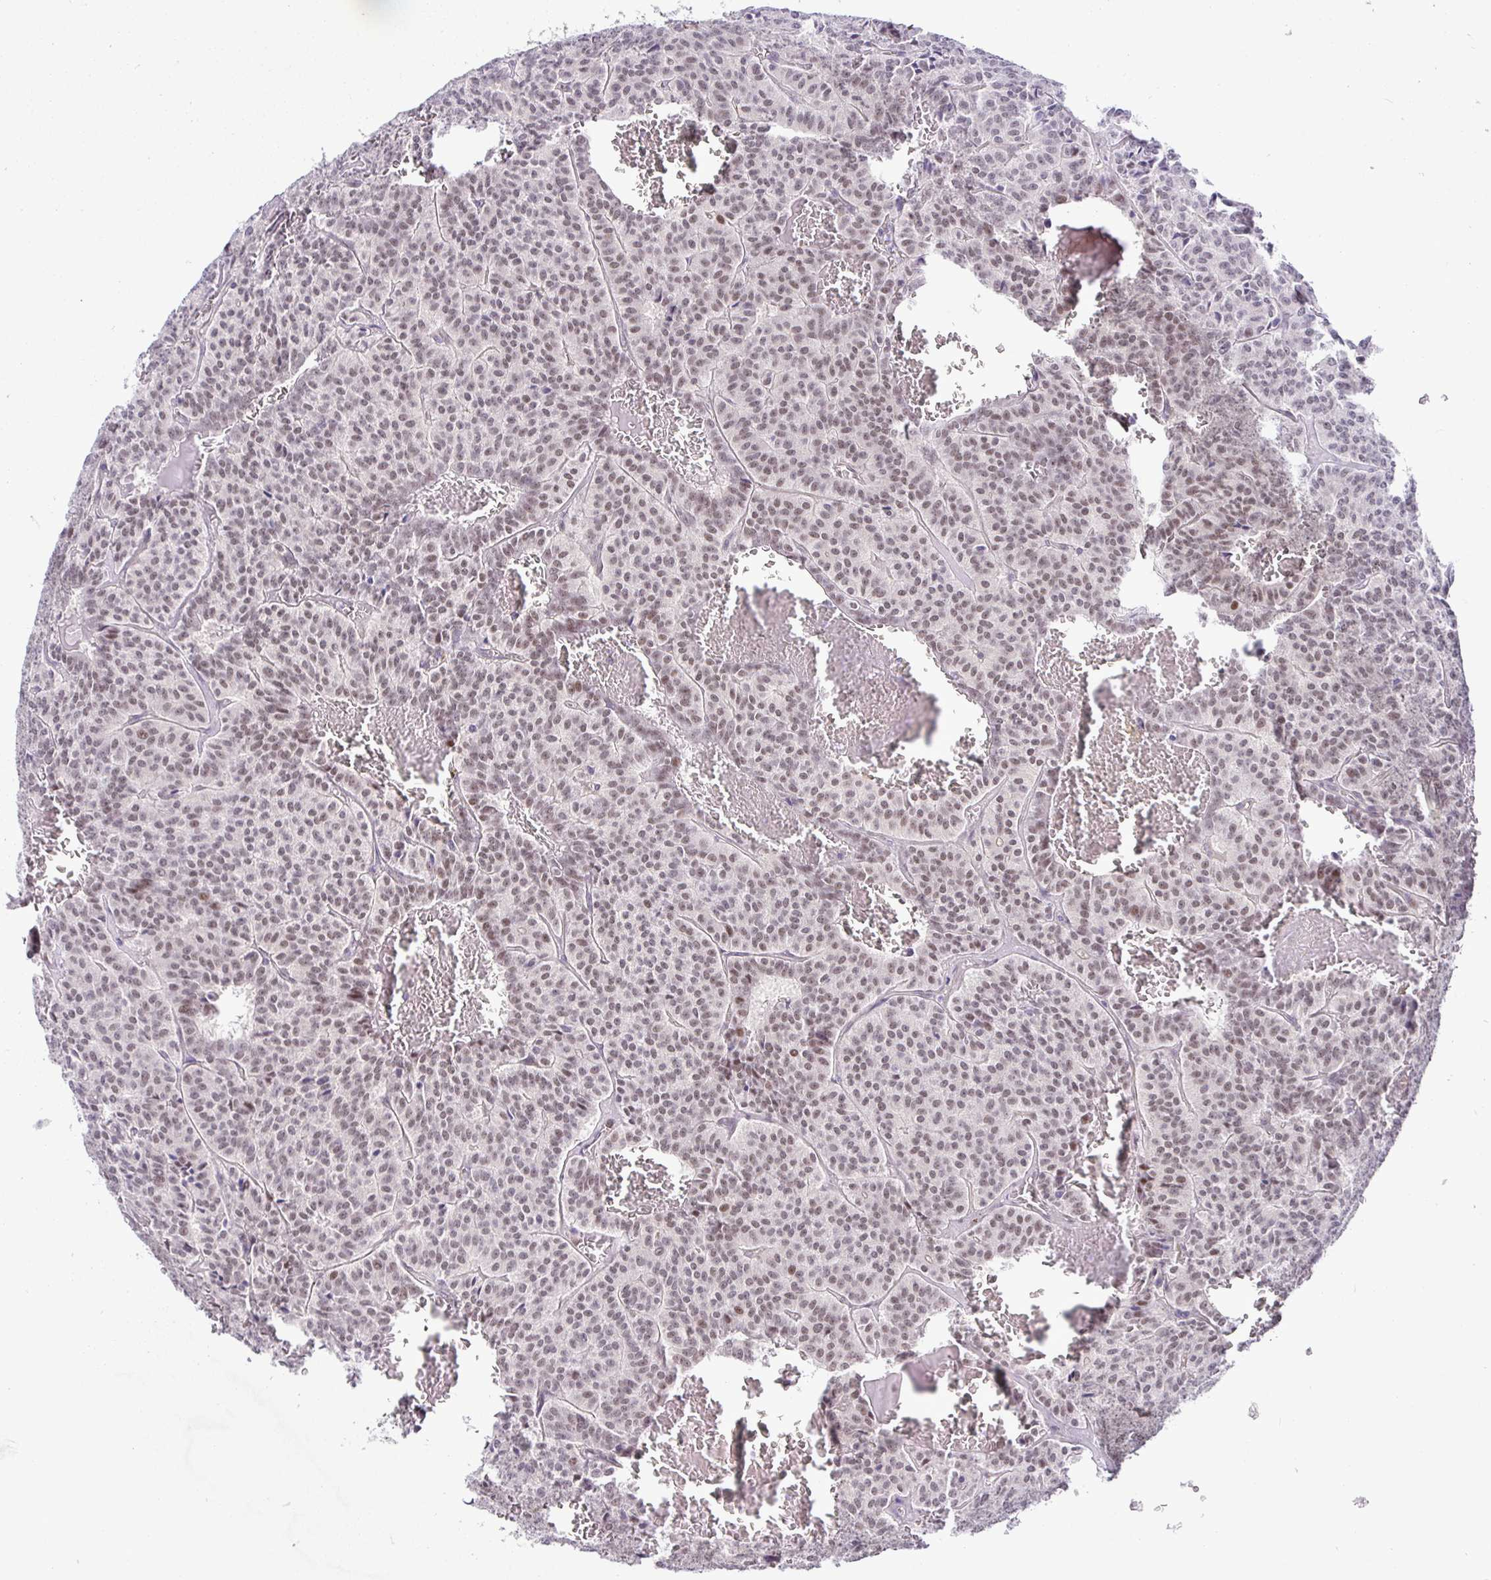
{"staining": {"intensity": "weak", "quantity": ">75%", "location": "nuclear"}, "tissue": "carcinoid", "cell_type": "Tumor cells", "image_type": "cancer", "snomed": [{"axis": "morphology", "description": "Carcinoid, malignant, NOS"}, {"axis": "topography", "description": "Lung"}], "caption": "Immunohistochemical staining of human carcinoid reveals low levels of weak nuclear positivity in about >75% of tumor cells.", "gene": "NUP188", "patient": {"sex": "male", "age": 70}}